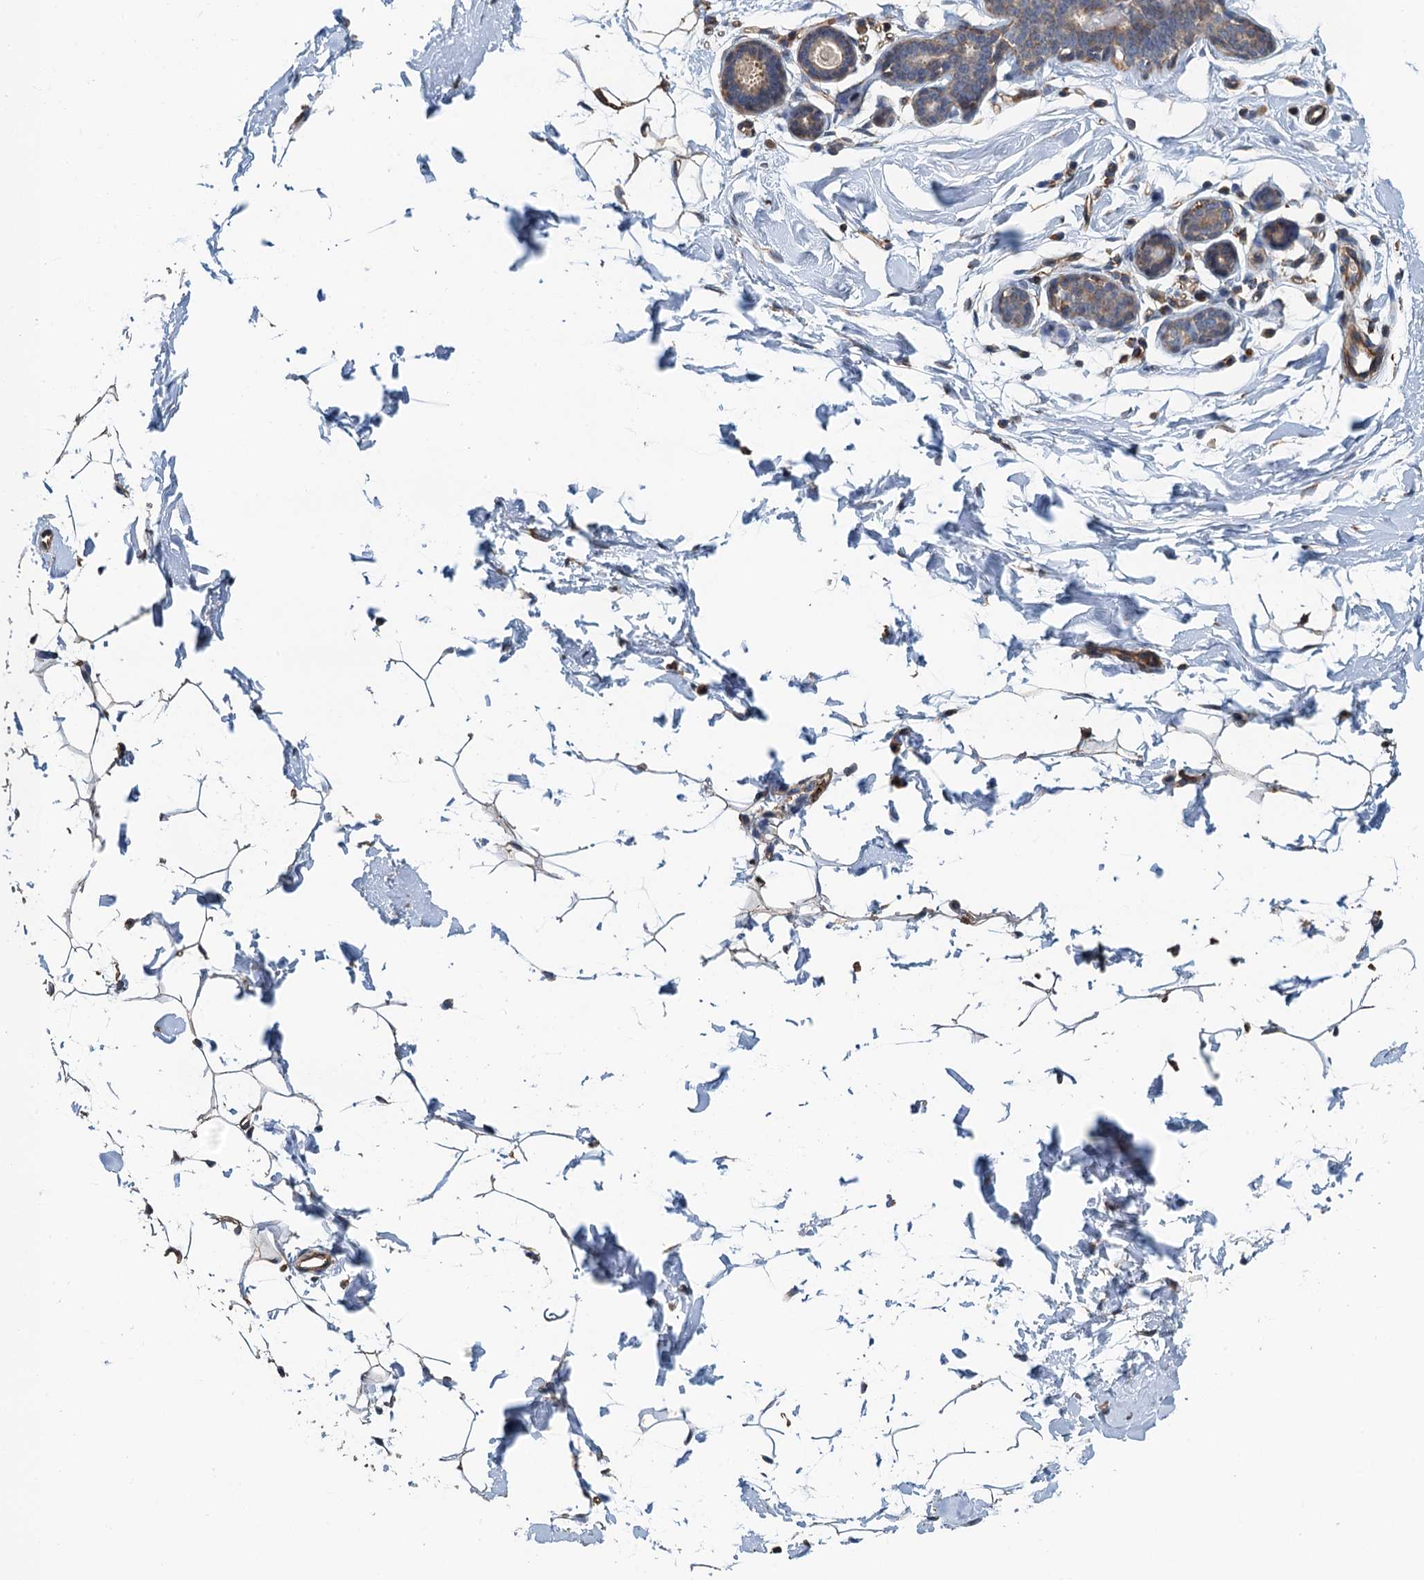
{"staining": {"intensity": "moderate", "quantity": "25%-75%", "location": "cytoplasmic/membranous"}, "tissue": "adipose tissue", "cell_type": "Adipocytes", "image_type": "normal", "snomed": [{"axis": "morphology", "description": "Normal tissue, NOS"}, {"axis": "topography", "description": "Breast"}], "caption": "High-power microscopy captured an IHC histopathology image of normal adipose tissue, revealing moderate cytoplasmic/membranous staining in about 25%-75% of adipocytes.", "gene": "RSAD2", "patient": {"sex": "female", "age": 23}}